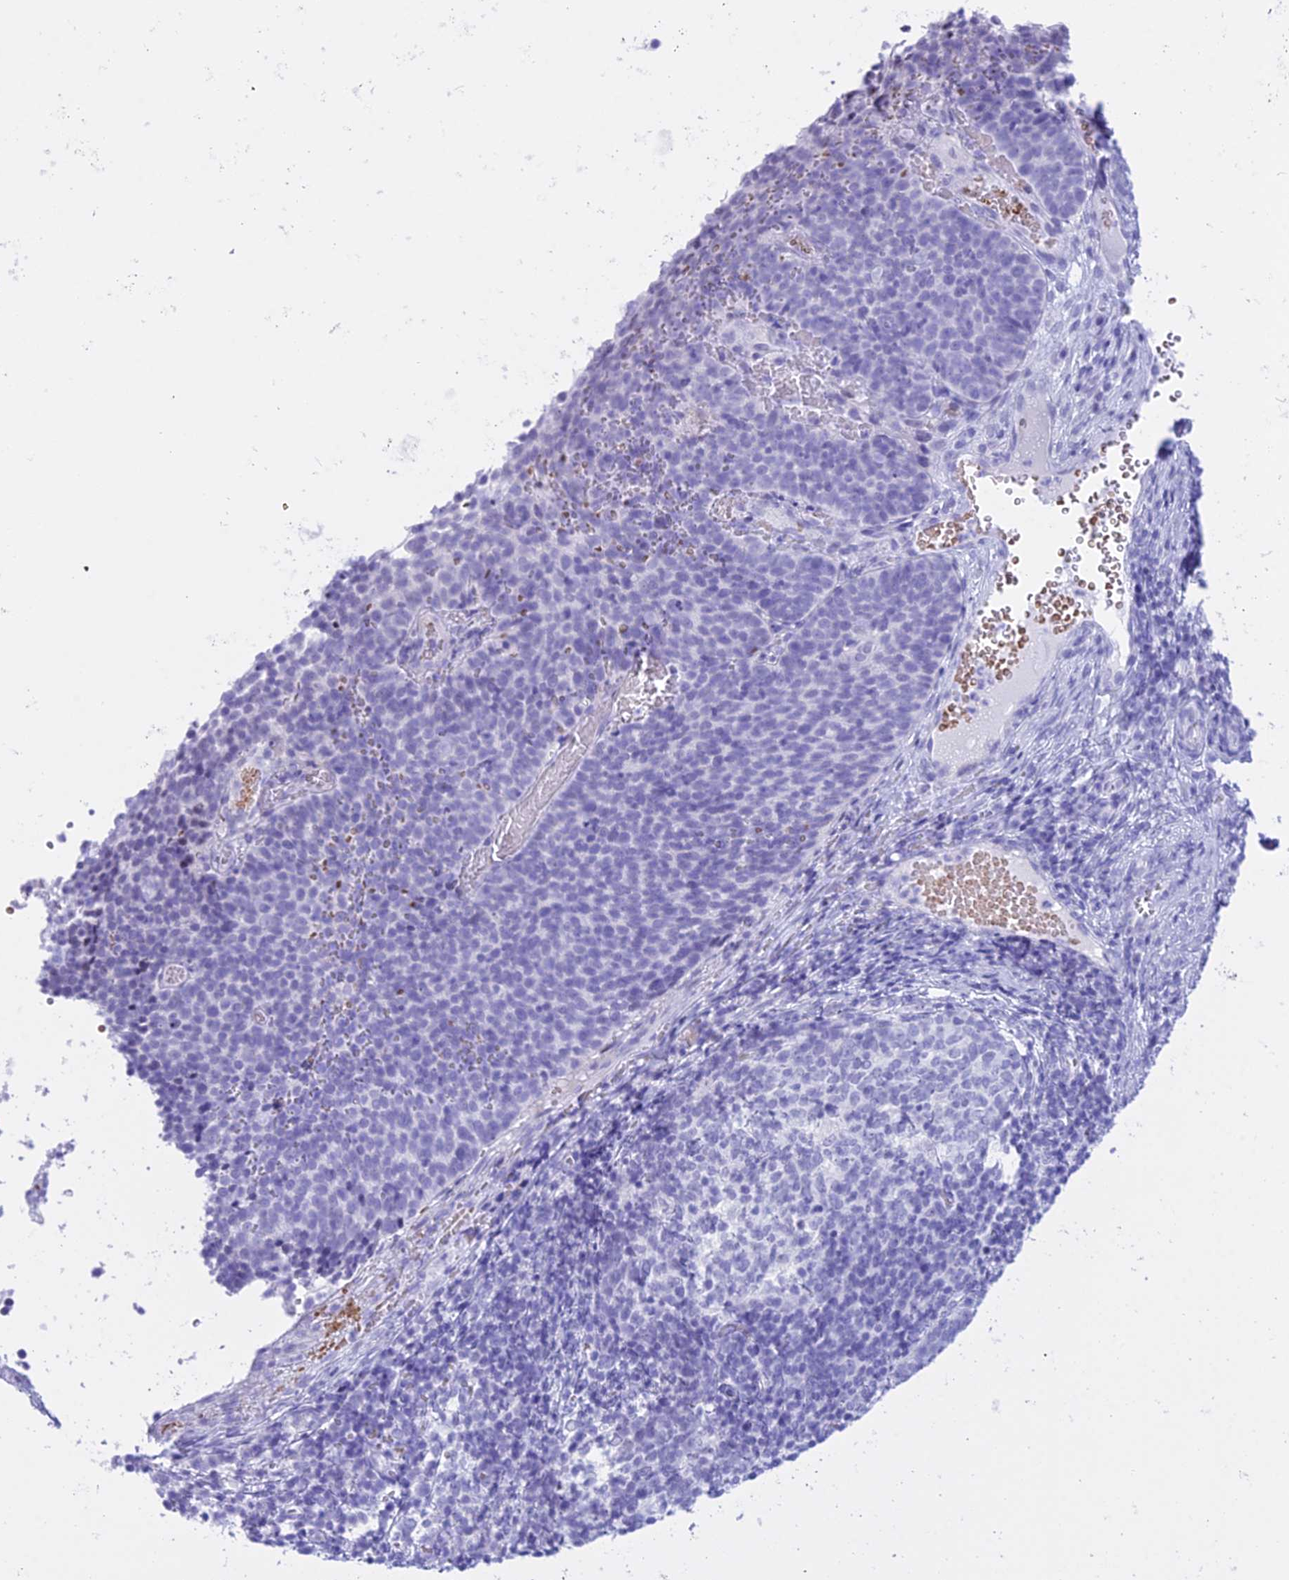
{"staining": {"intensity": "negative", "quantity": "none", "location": "none"}, "tissue": "cervical cancer", "cell_type": "Tumor cells", "image_type": "cancer", "snomed": [{"axis": "morphology", "description": "Normal tissue, NOS"}, {"axis": "morphology", "description": "Squamous cell carcinoma, NOS"}, {"axis": "topography", "description": "Cervix"}], "caption": "Micrograph shows no significant protein positivity in tumor cells of cervical cancer (squamous cell carcinoma).", "gene": "RNPS1", "patient": {"sex": "female", "age": 39}}